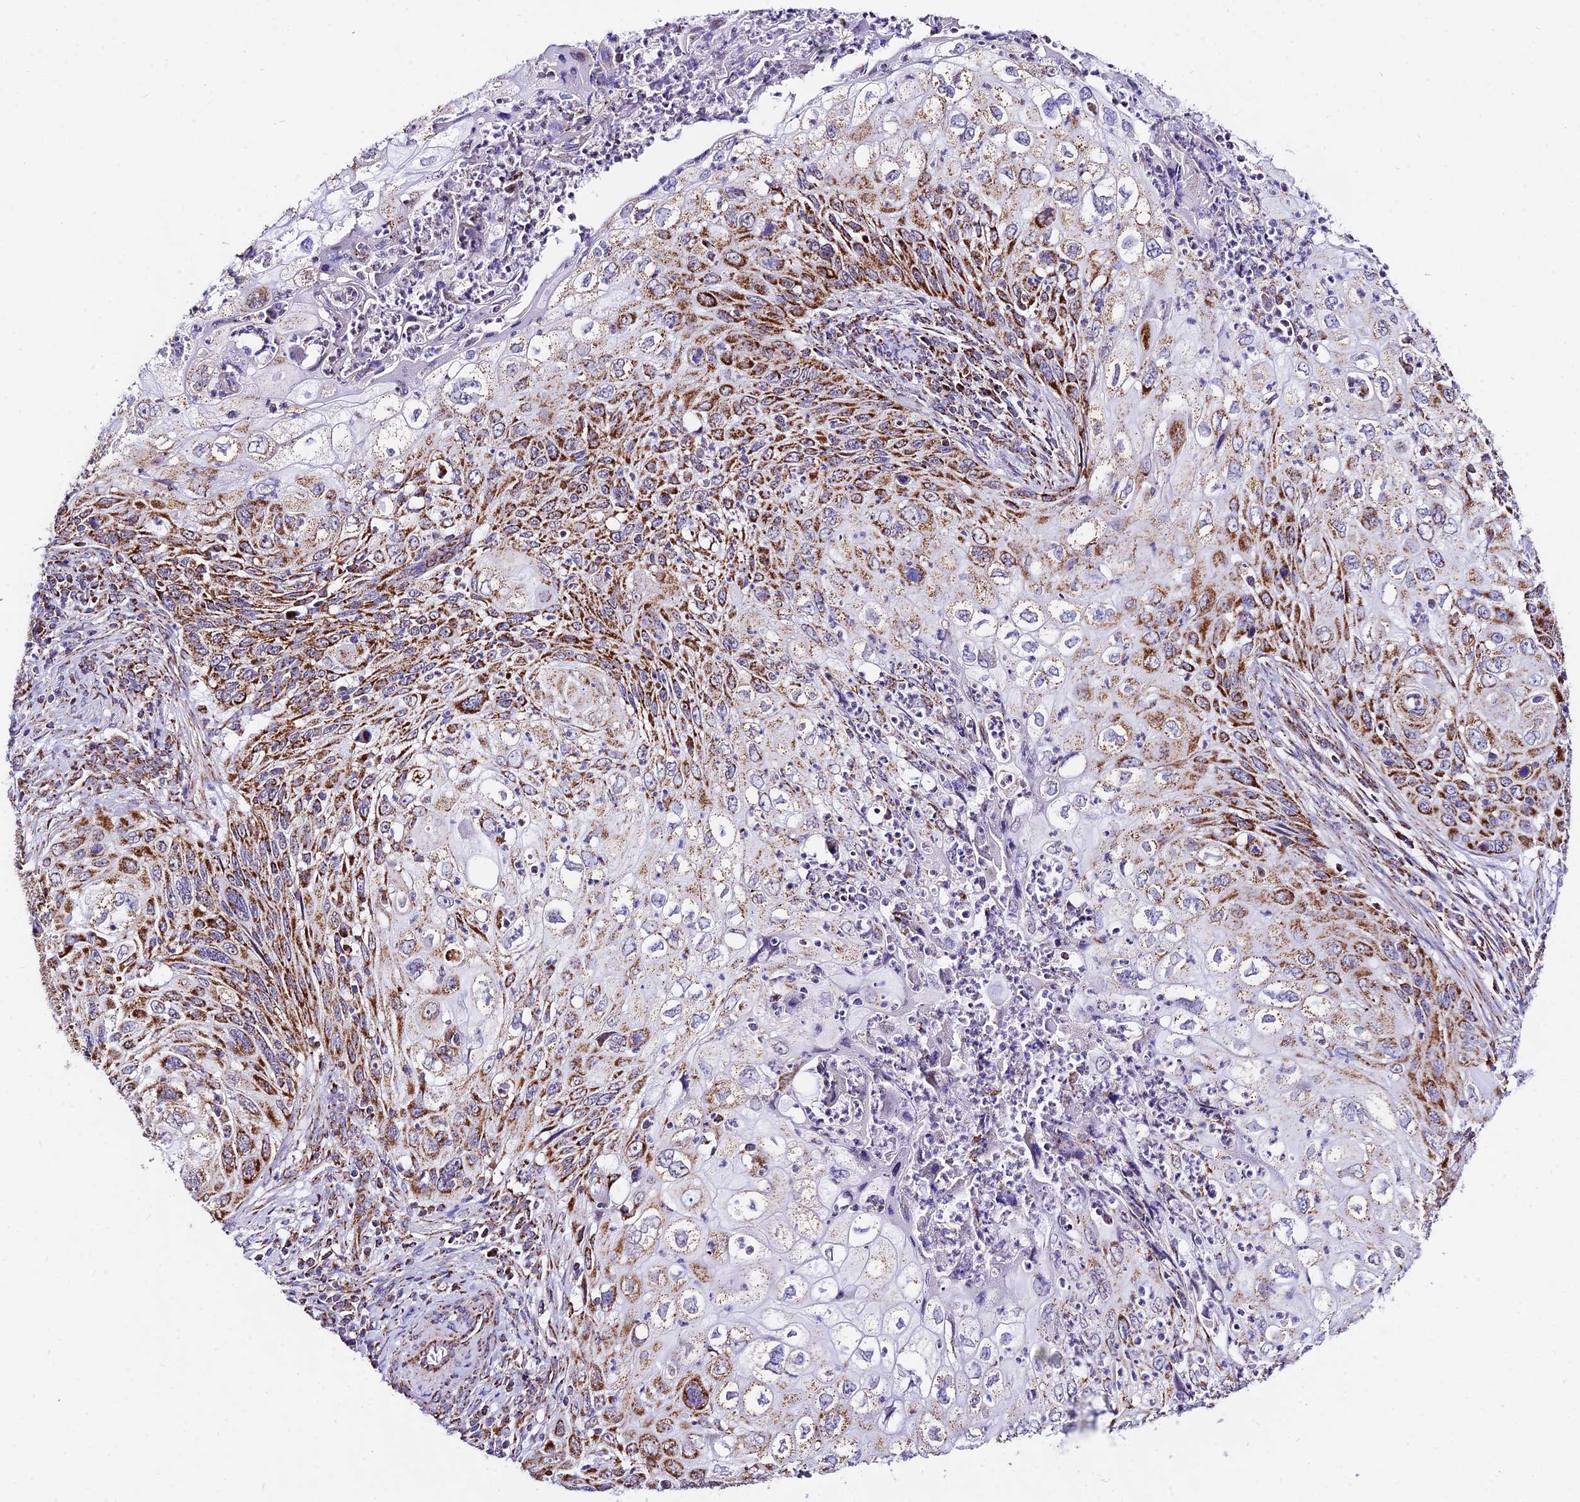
{"staining": {"intensity": "moderate", "quantity": ">75%", "location": "cytoplasmic/membranous"}, "tissue": "cervical cancer", "cell_type": "Tumor cells", "image_type": "cancer", "snomed": [{"axis": "morphology", "description": "Squamous cell carcinoma, NOS"}, {"axis": "topography", "description": "Cervix"}], "caption": "Protein expression analysis of cervical cancer (squamous cell carcinoma) exhibits moderate cytoplasmic/membranous expression in approximately >75% of tumor cells.", "gene": "ATP5PD", "patient": {"sex": "female", "age": 70}}